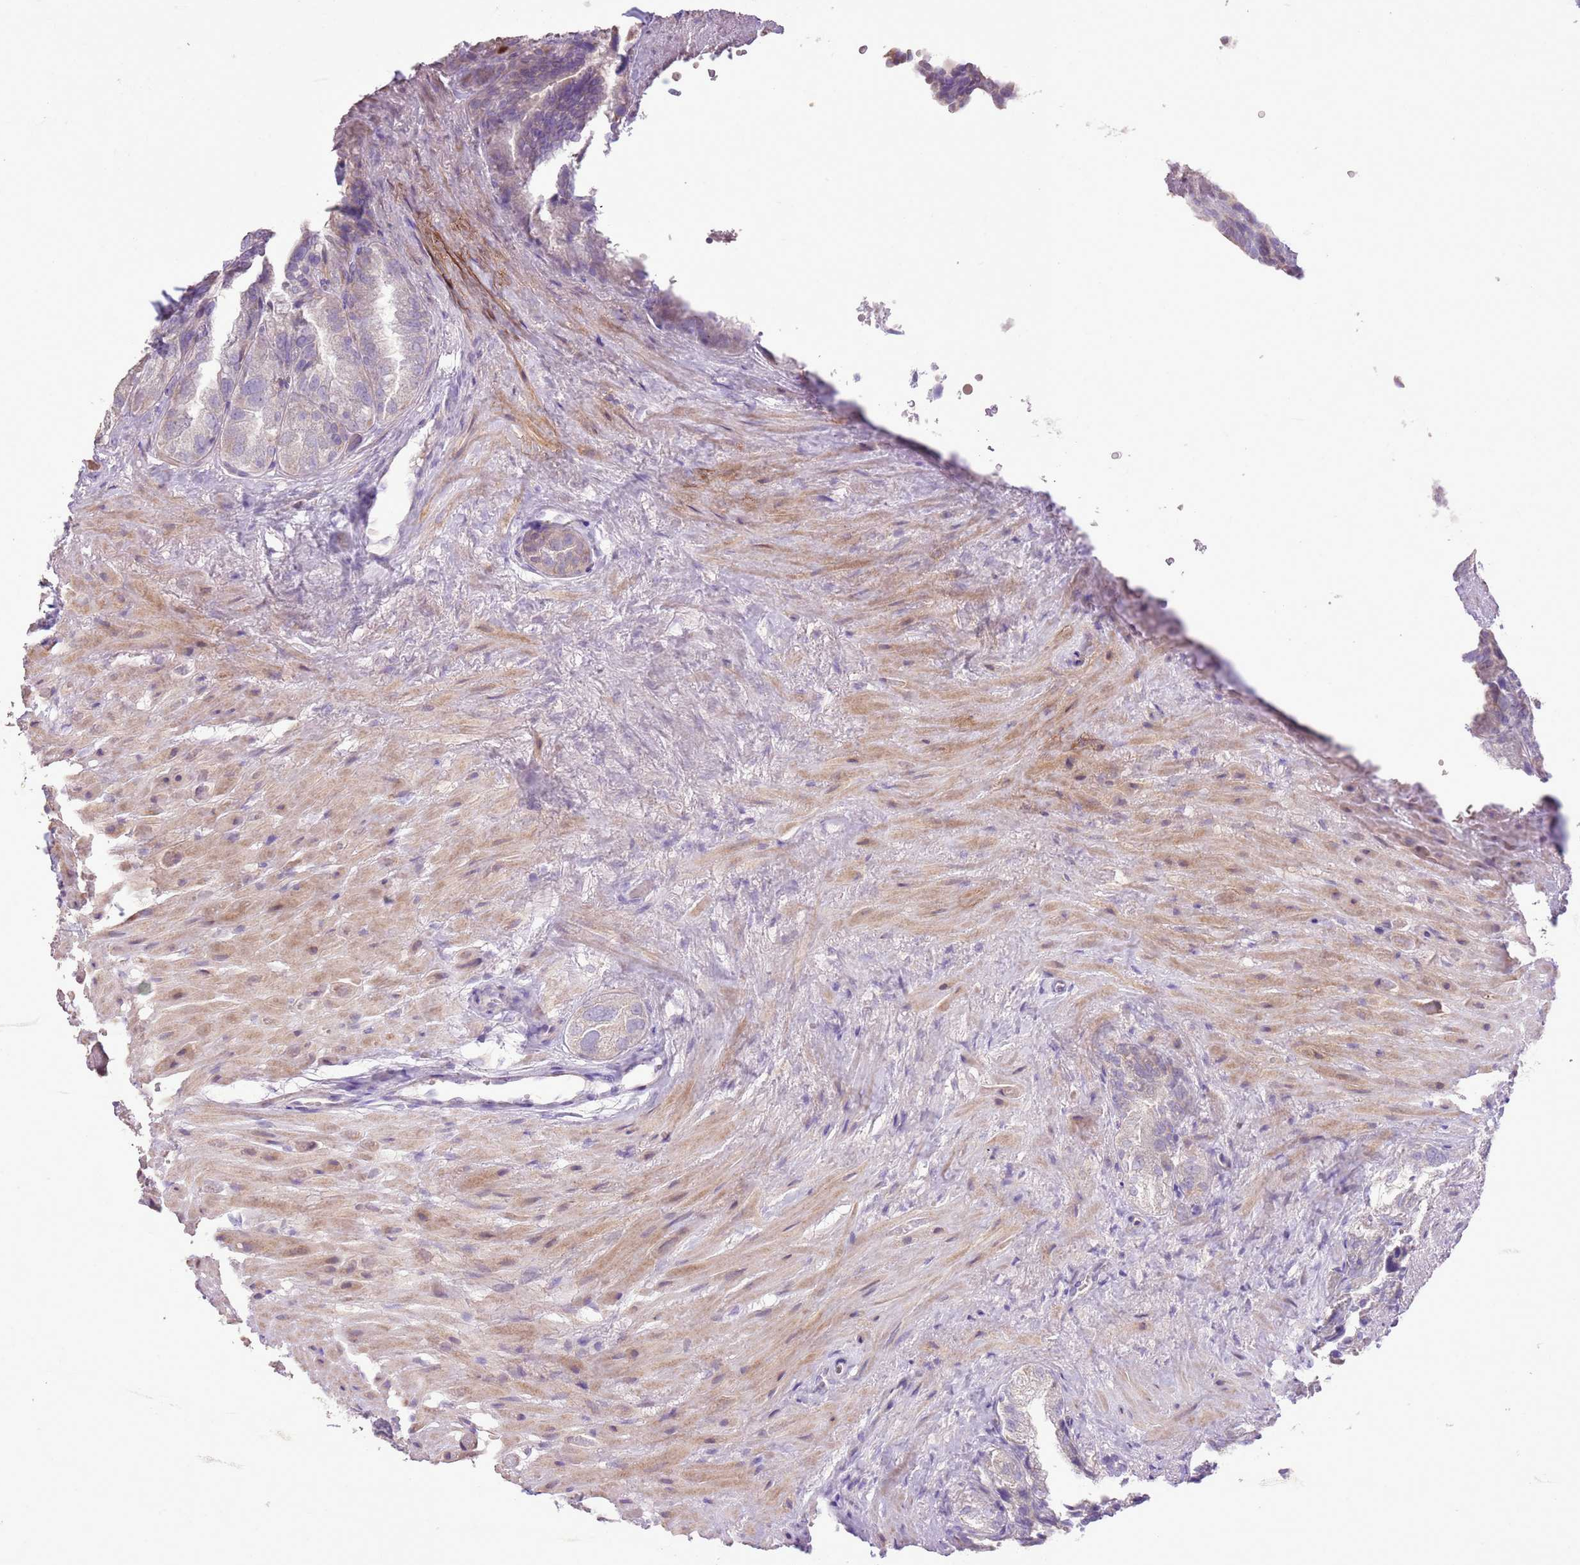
{"staining": {"intensity": "weak", "quantity": "<25%", "location": "cytoplasmic/membranous"}, "tissue": "seminal vesicle", "cell_type": "Glandular cells", "image_type": "normal", "snomed": [{"axis": "morphology", "description": "Normal tissue, NOS"}, {"axis": "topography", "description": "Seminal veicle"}, {"axis": "topography", "description": "Peripheral nerve tissue"}], "caption": "Immunohistochemistry (IHC) photomicrograph of normal seminal vesicle: seminal vesicle stained with DAB (3,3'-diaminobenzidine) demonstrates no significant protein staining in glandular cells. Nuclei are stained in blue.", "gene": "GMNN", "patient": {"sex": "male", "age": 63}}